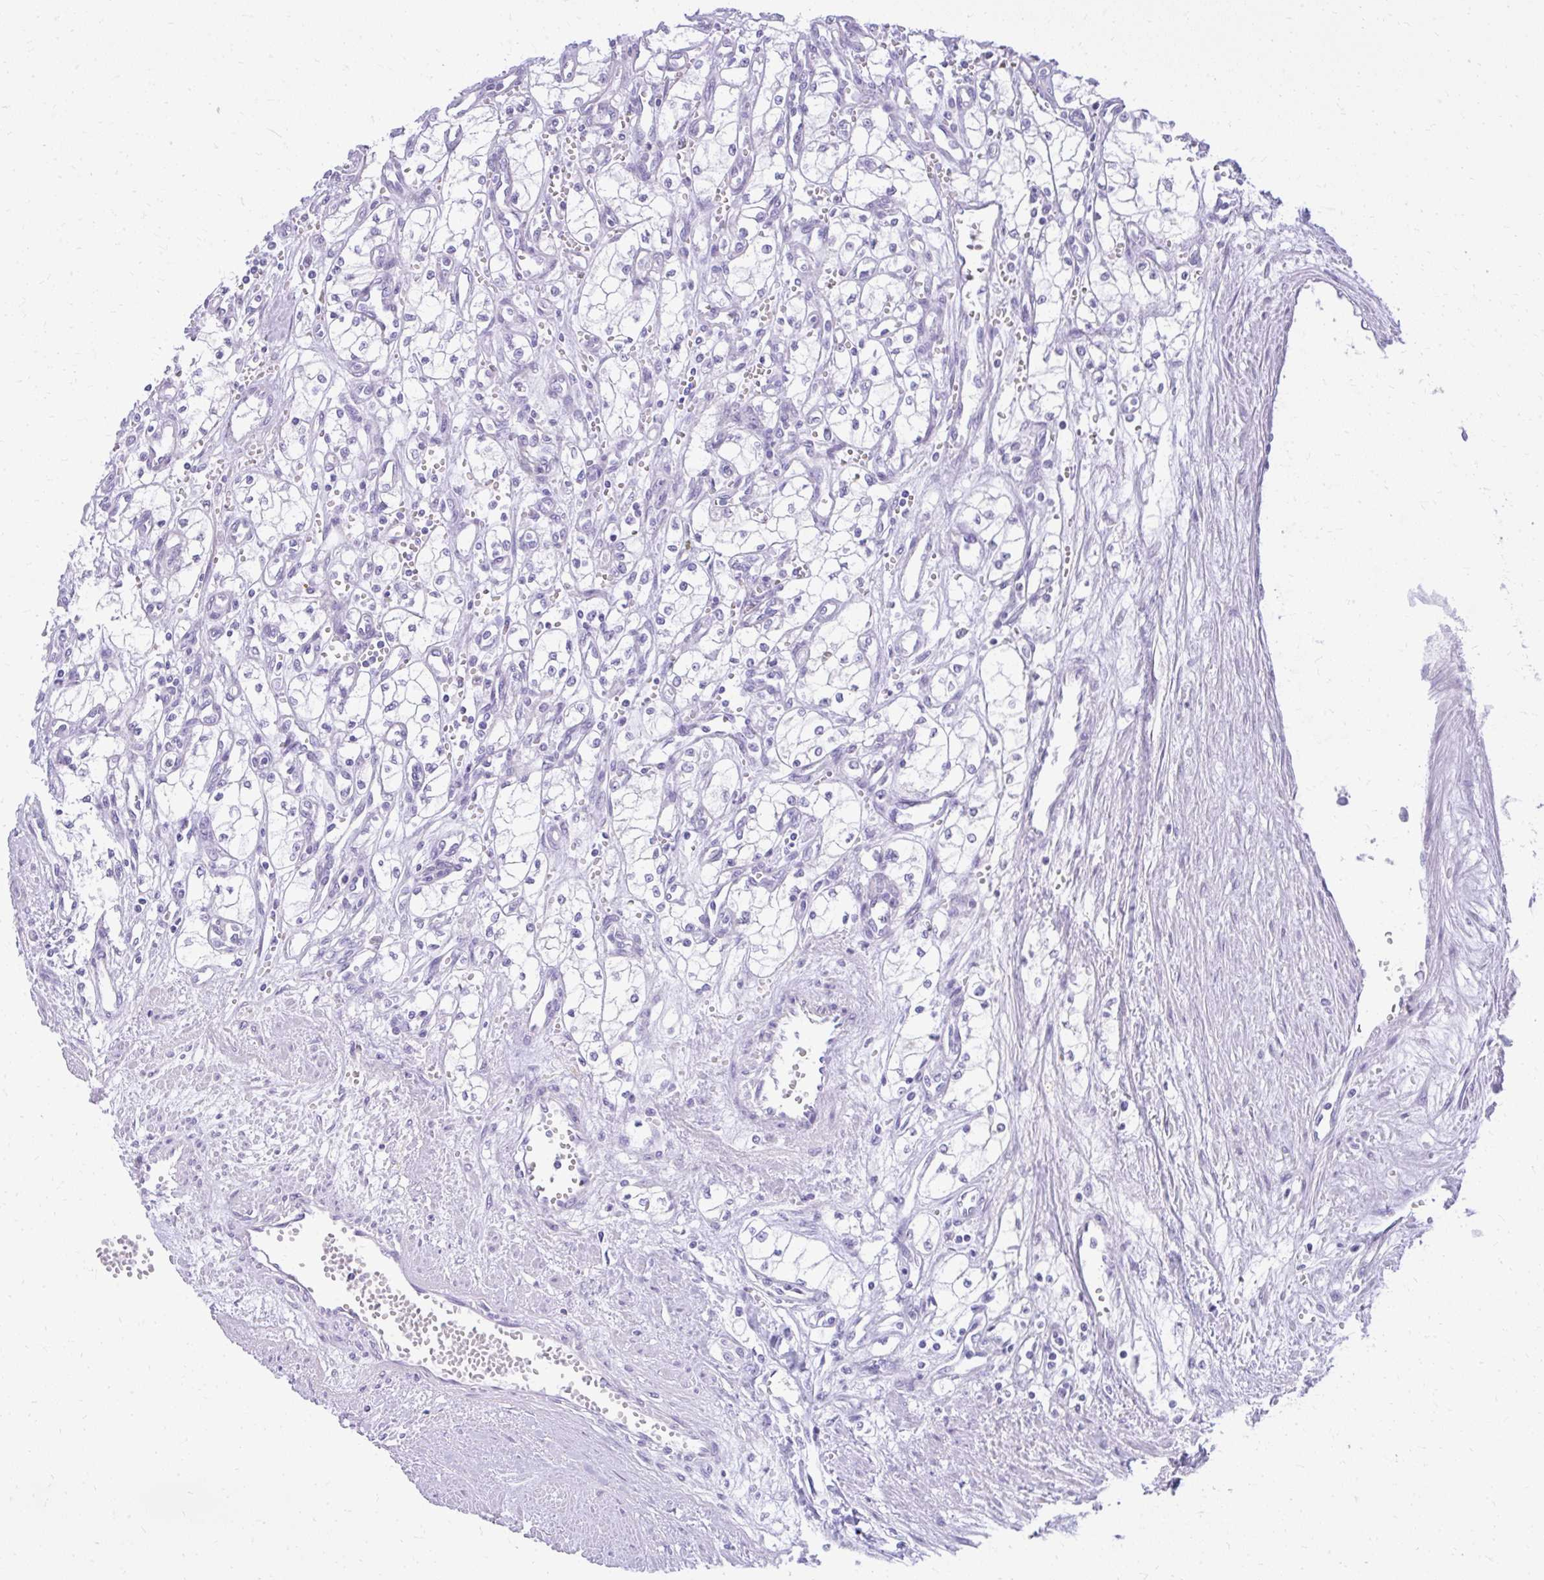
{"staining": {"intensity": "negative", "quantity": "none", "location": "none"}, "tissue": "renal cancer", "cell_type": "Tumor cells", "image_type": "cancer", "snomed": [{"axis": "morphology", "description": "Adenocarcinoma, NOS"}, {"axis": "topography", "description": "Kidney"}], "caption": "An immunohistochemistry (IHC) micrograph of renal cancer (adenocarcinoma) is shown. There is no staining in tumor cells of renal cancer (adenocarcinoma). (DAB (3,3'-diaminobenzidine) immunohistochemistry (IHC) visualized using brightfield microscopy, high magnification).", "gene": "PRAP1", "patient": {"sex": "male", "age": 59}}